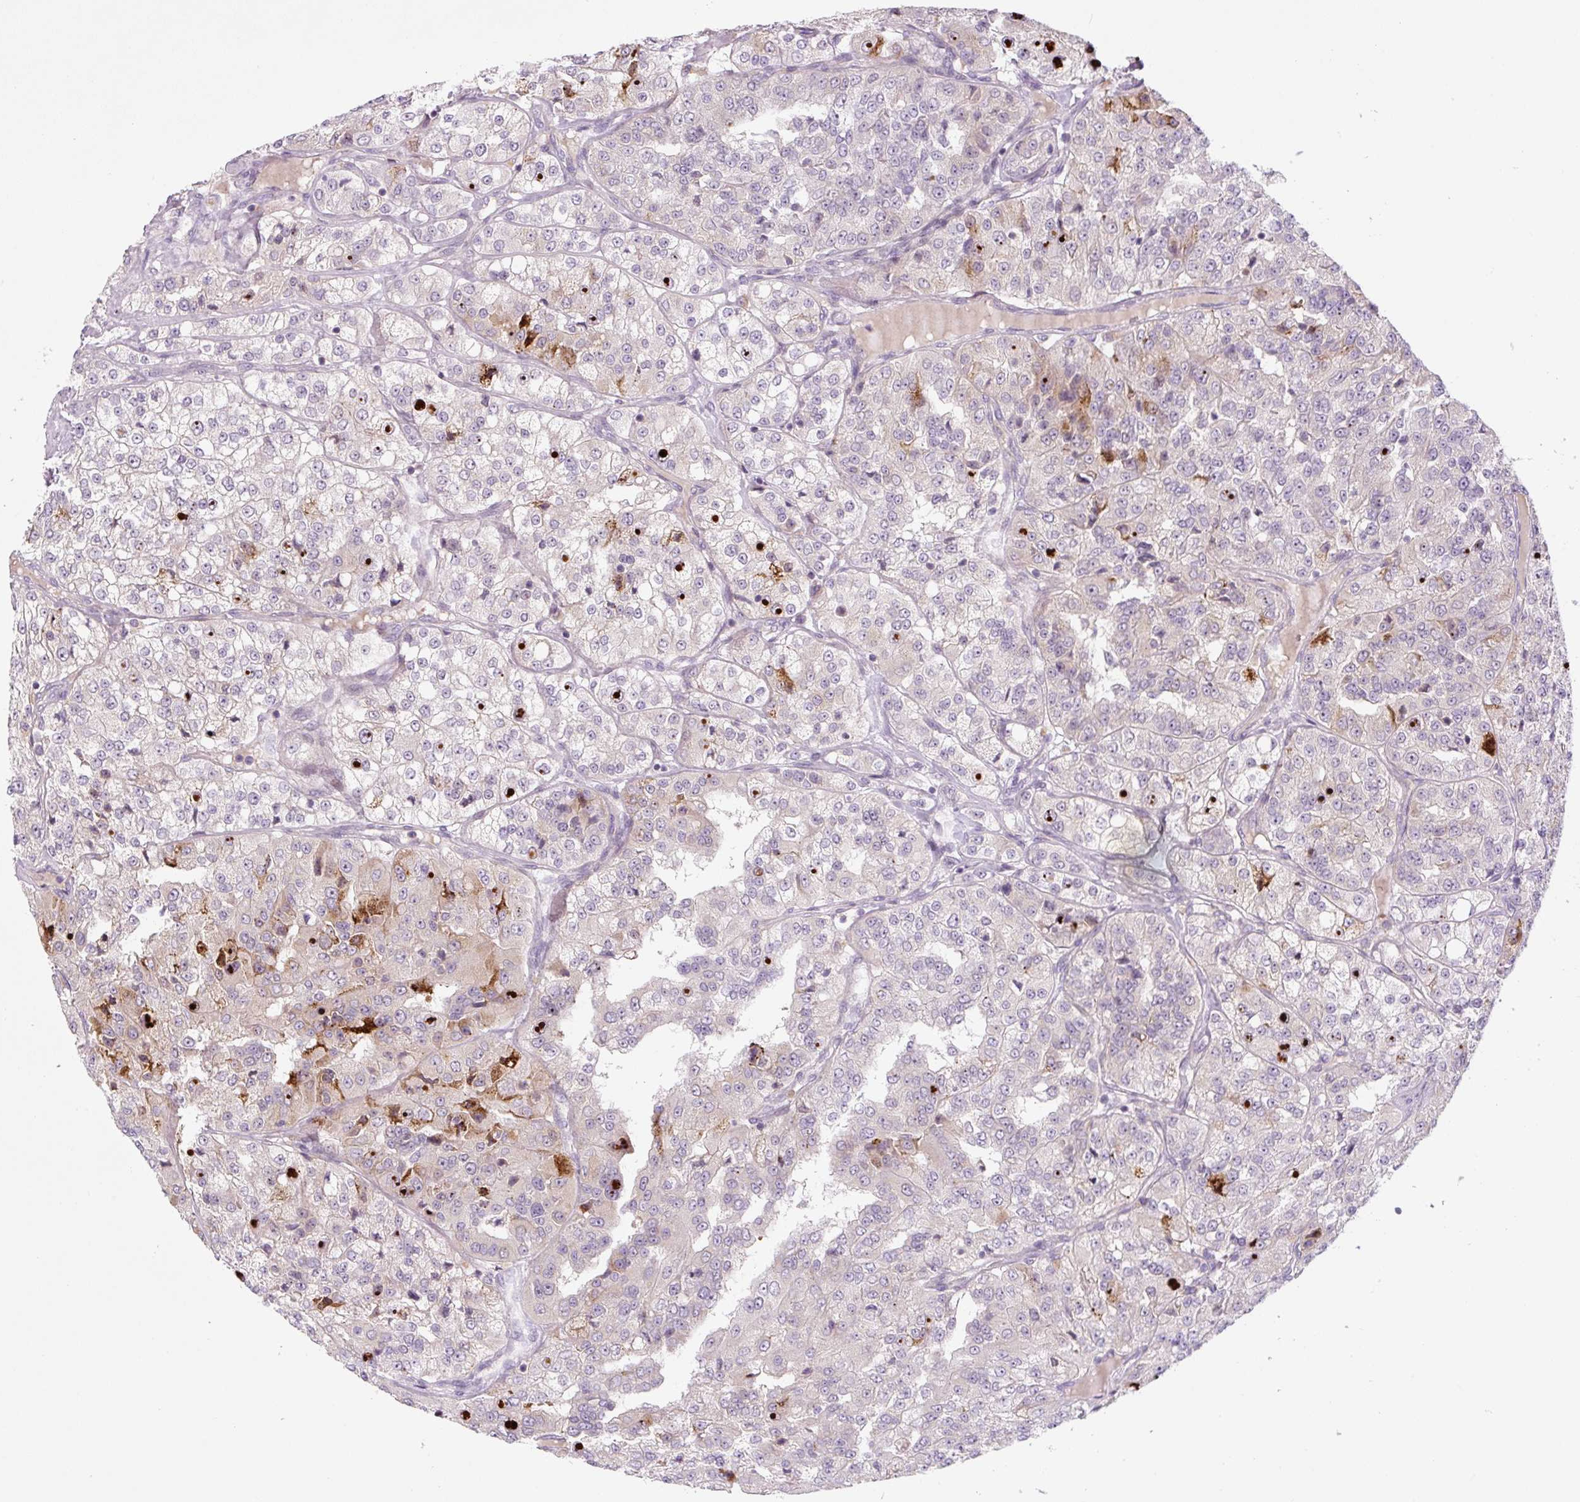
{"staining": {"intensity": "moderate", "quantity": "<25%", "location": "cytoplasmic/membranous"}, "tissue": "renal cancer", "cell_type": "Tumor cells", "image_type": "cancer", "snomed": [{"axis": "morphology", "description": "Adenocarcinoma, NOS"}, {"axis": "topography", "description": "Kidney"}], "caption": "The photomicrograph reveals a brown stain indicating the presence of a protein in the cytoplasmic/membranous of tumor cells in adenocarcinoma (renal).", "gene": "YIF1B", "patient": {"sex": "female", "age": 63}}